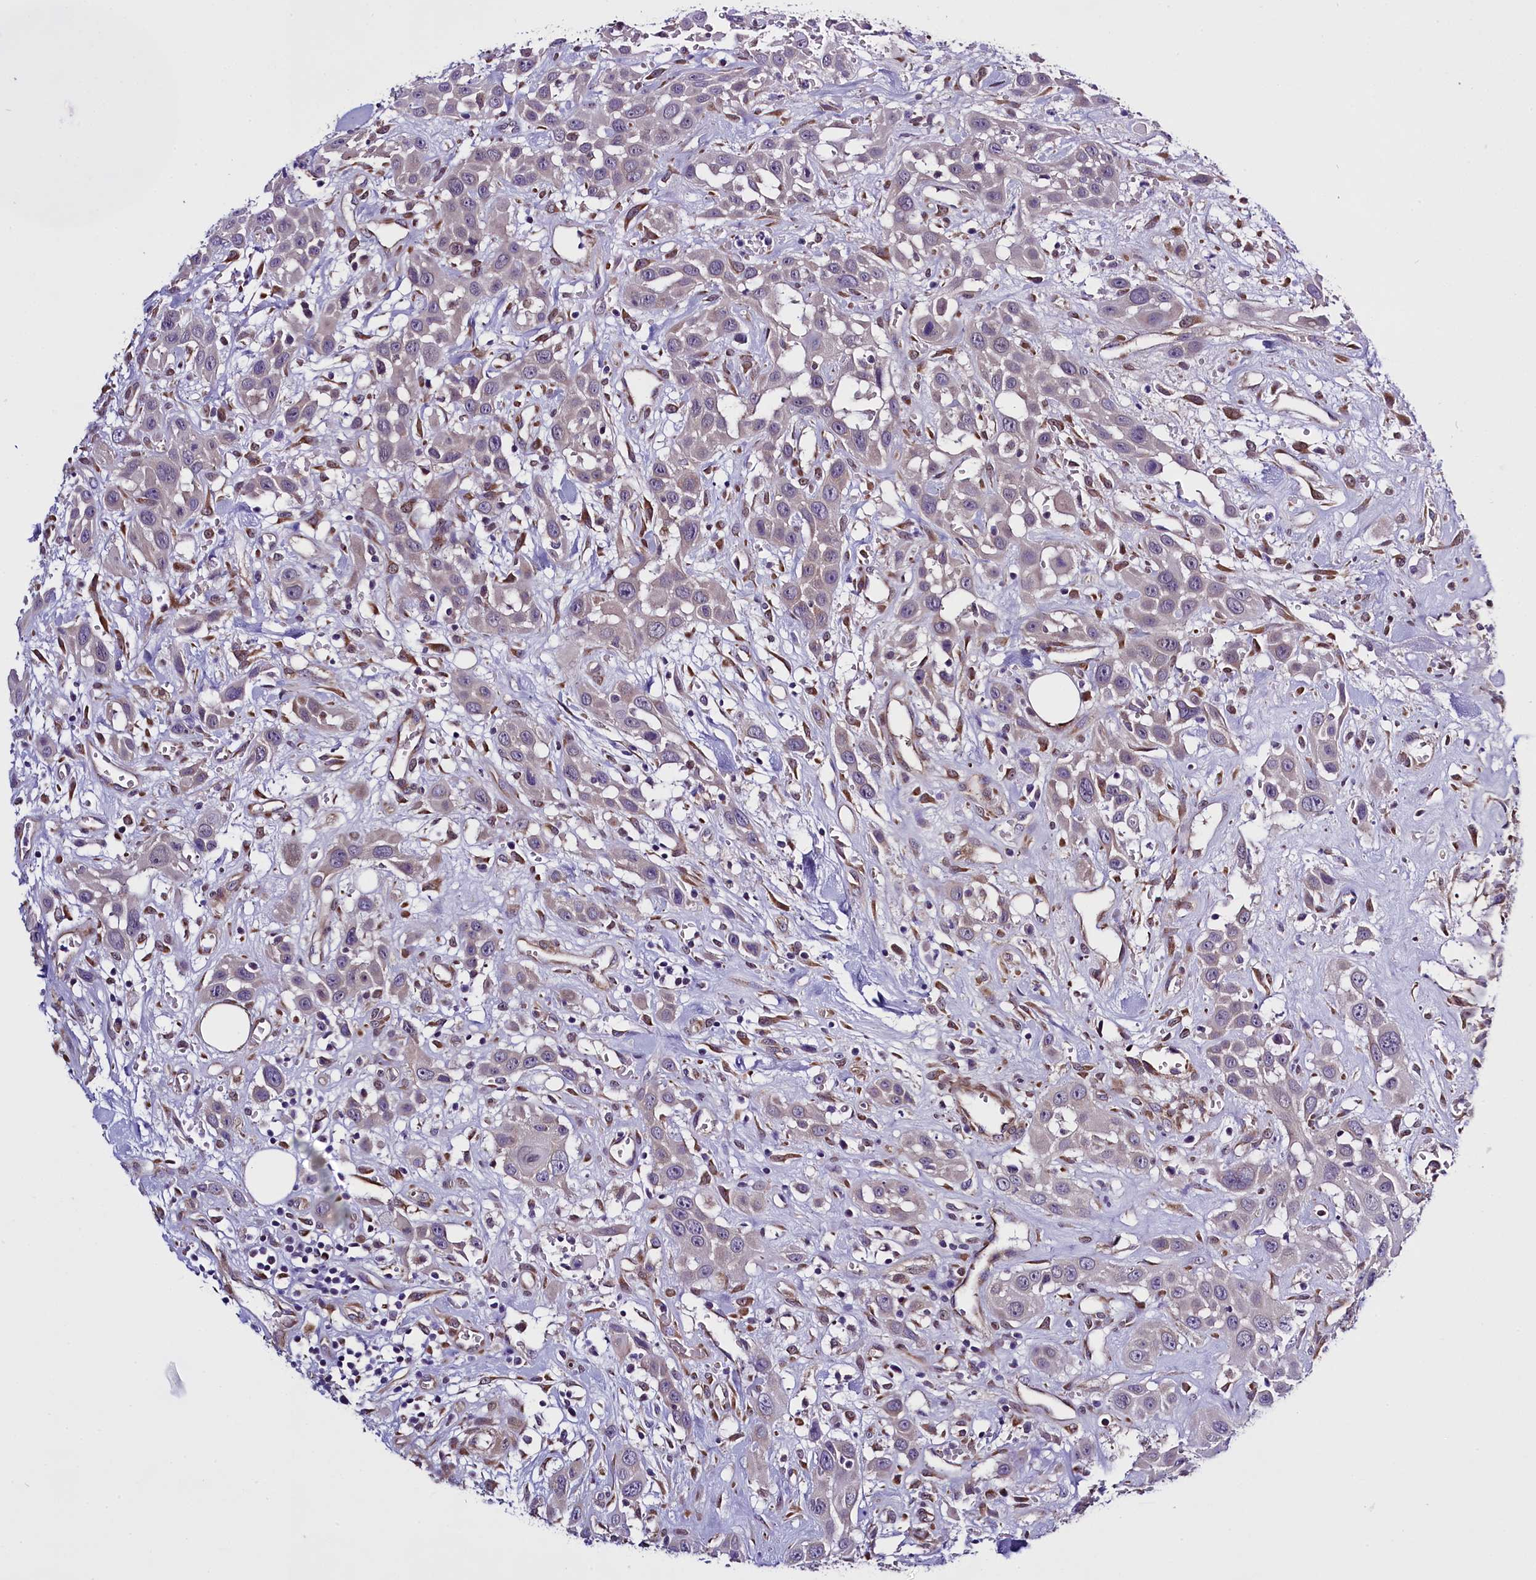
{"staining": {"intensity": "negative", "quantity": "none", "location": "none"}, "tissue": "head and neck cancer", "cell_type": "Tumor cells", "image_type": "cancer", "snomed": [{"axis": "morphology", "description": "Squamous cell carcinoma, NOS"}, {"axis": "topography", "description": "Head-Neck"}], "caption": "This is an IHC micrograph of head and neck squamous cell carcinoma. There is no positivity in tumor cells.", "gene": "UACA", "patient": {"sex": "male", "age": 81}}